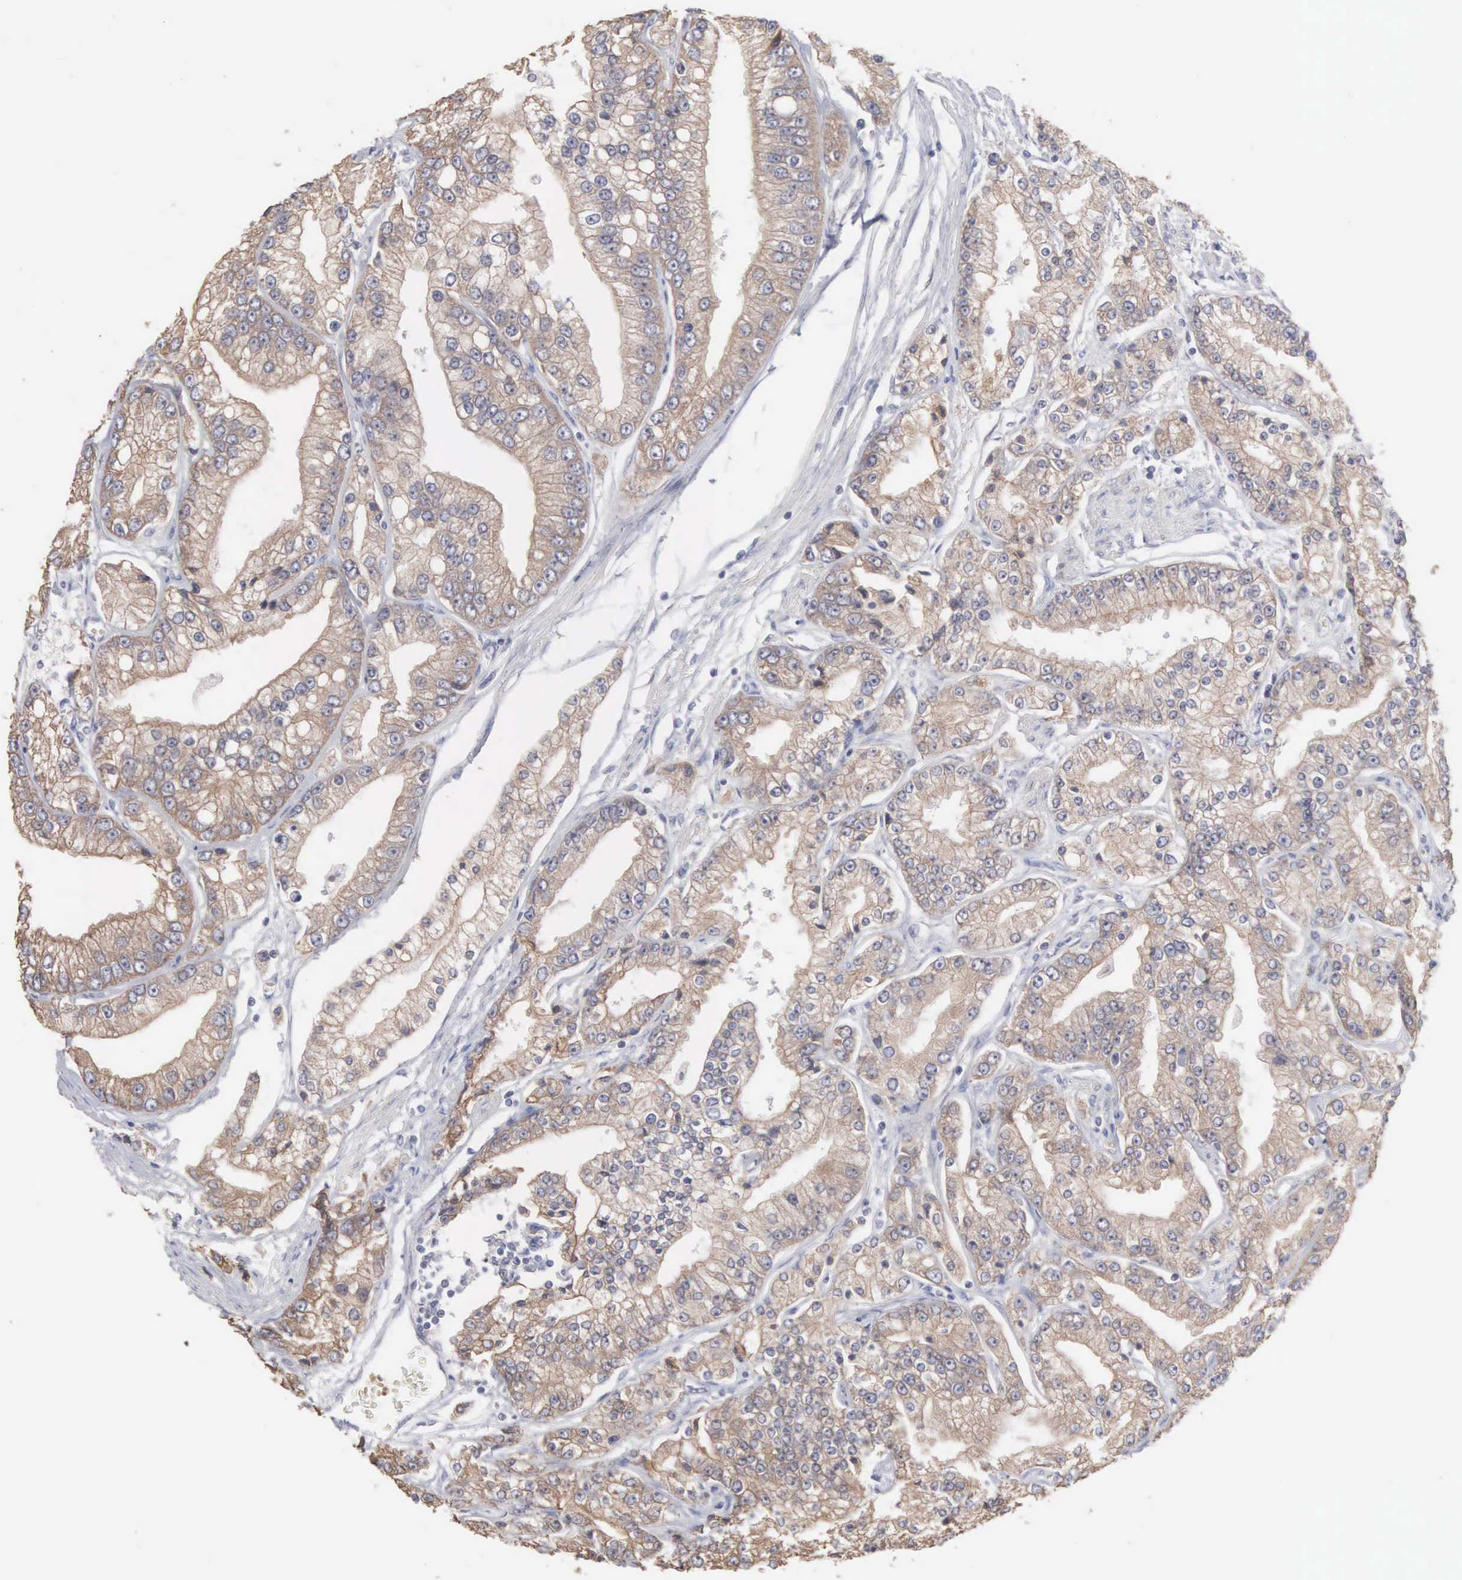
{"staining": {"intensity": "moderate", "quantity": ">75%", "location": "cytoplasmic/membranous"}, "tissue": "prostate cancer", "cell_type": "Tumor cells", "image_type": "cancer", "snomed": [{"axis": "morphology", "description": "Adenocarcinoma, Medium grade"}, {"axis": "topography", "description": "Prostate"}], "caption": "The image shows staining of medium-grade adenocarcinoma (prostate), revealing moderate cytoplasmic/membranous protein staining (brown color) within tumor cells. The staining is performed using DAB (3,3'-diaminobenzidine) brown chromogen to label protein expression. The nuclei are counter-stained blue using hematoxylin.", "gene": "INF2", "patient": {"sex": "male", "age": 72}}